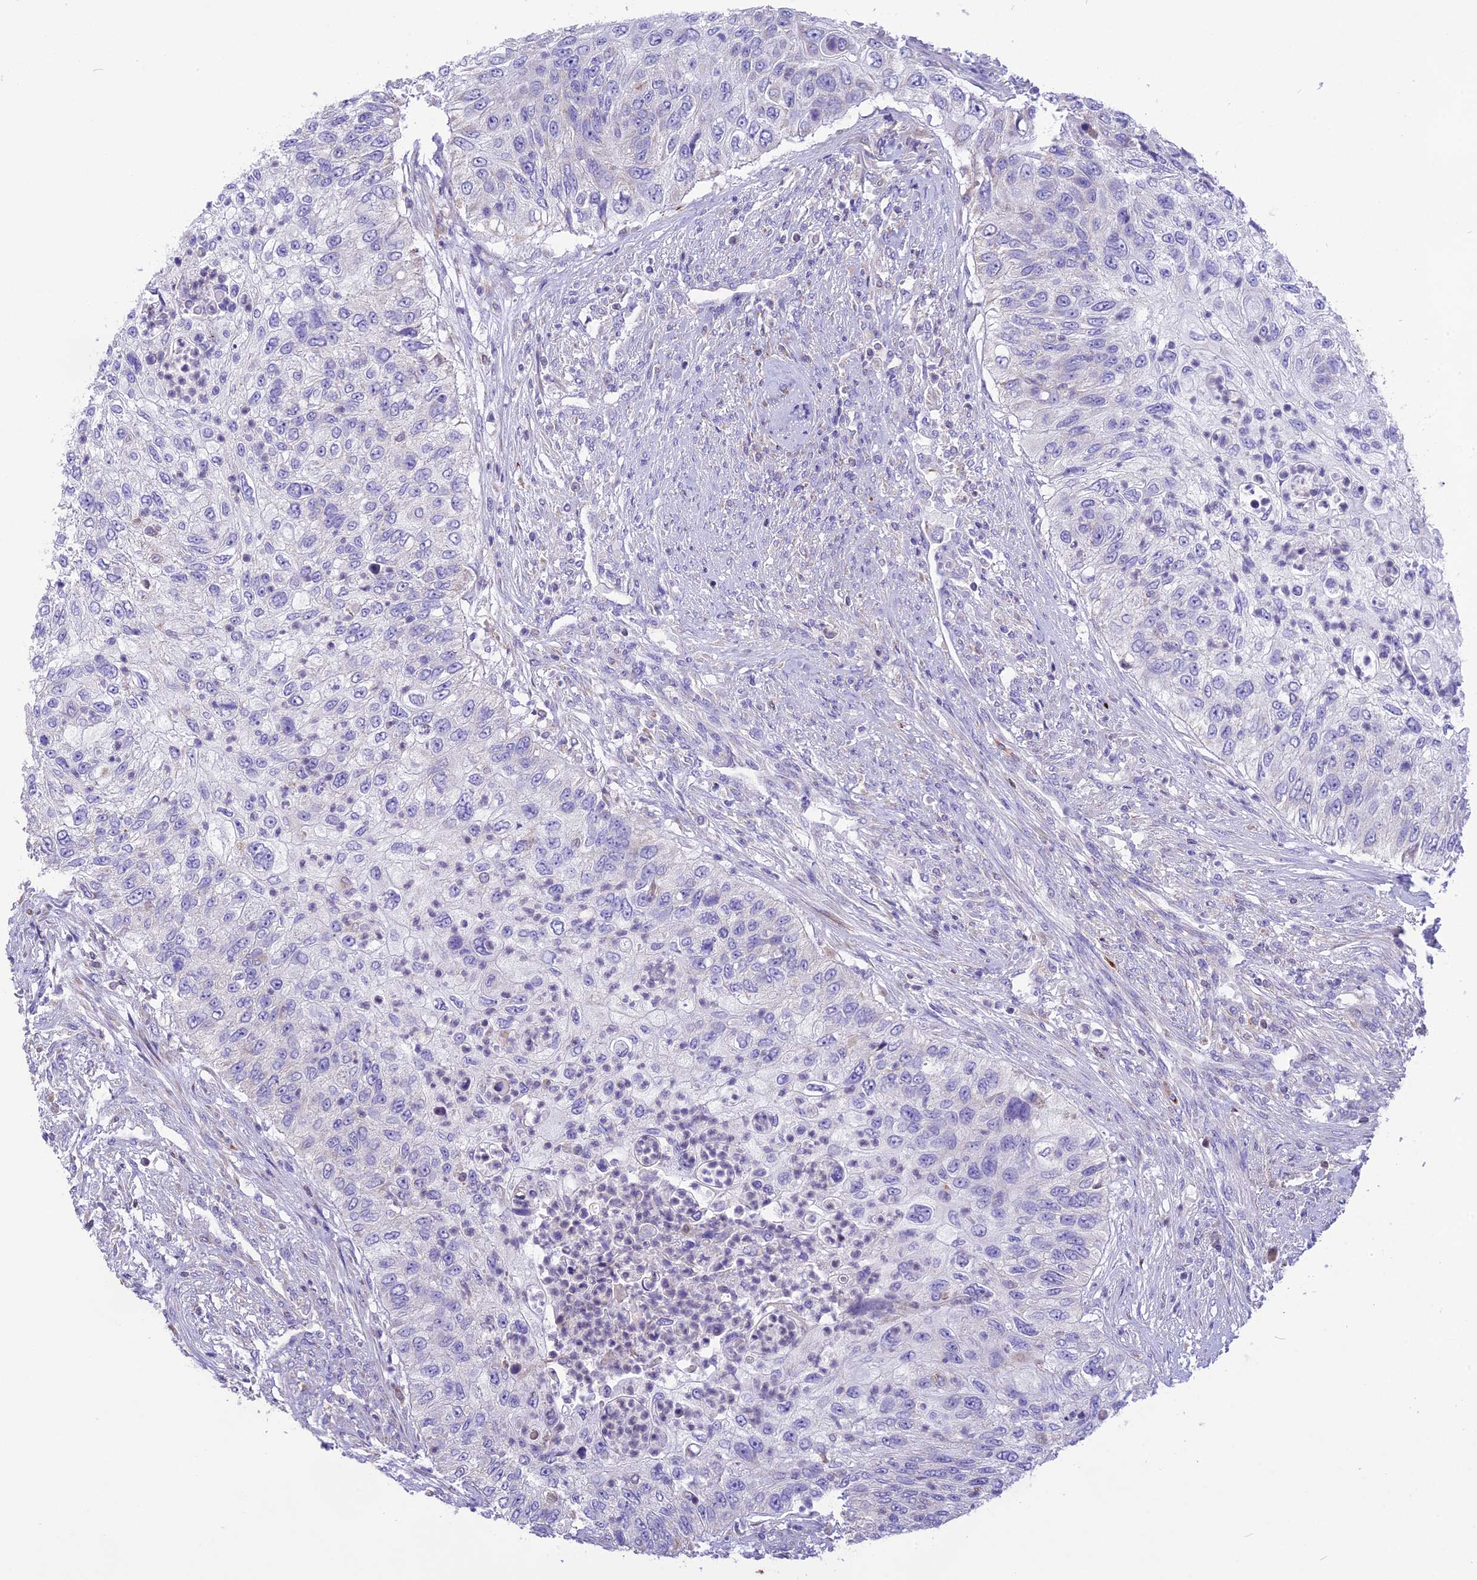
{"staining": {"intensity": "negative", "quantity": "none", "location": "none"}, "tissue": "urothelial cancer", "cell_type": "Tumor cells", "image_type": "cancer", "snomed": [{"axis": "morphology", "description": "Urothelial carcinoma, High grade"}, {"axis": "topography", "description": "Urinary bladder"}], "caption": "IHC of high-grade urothelial carcinoma exhibits no positivity in tumor cells. (IHC, brightfield microscopy, high magnification).", "gene": "DOC2B", "patient": {"sex": "female", "age": 60}}